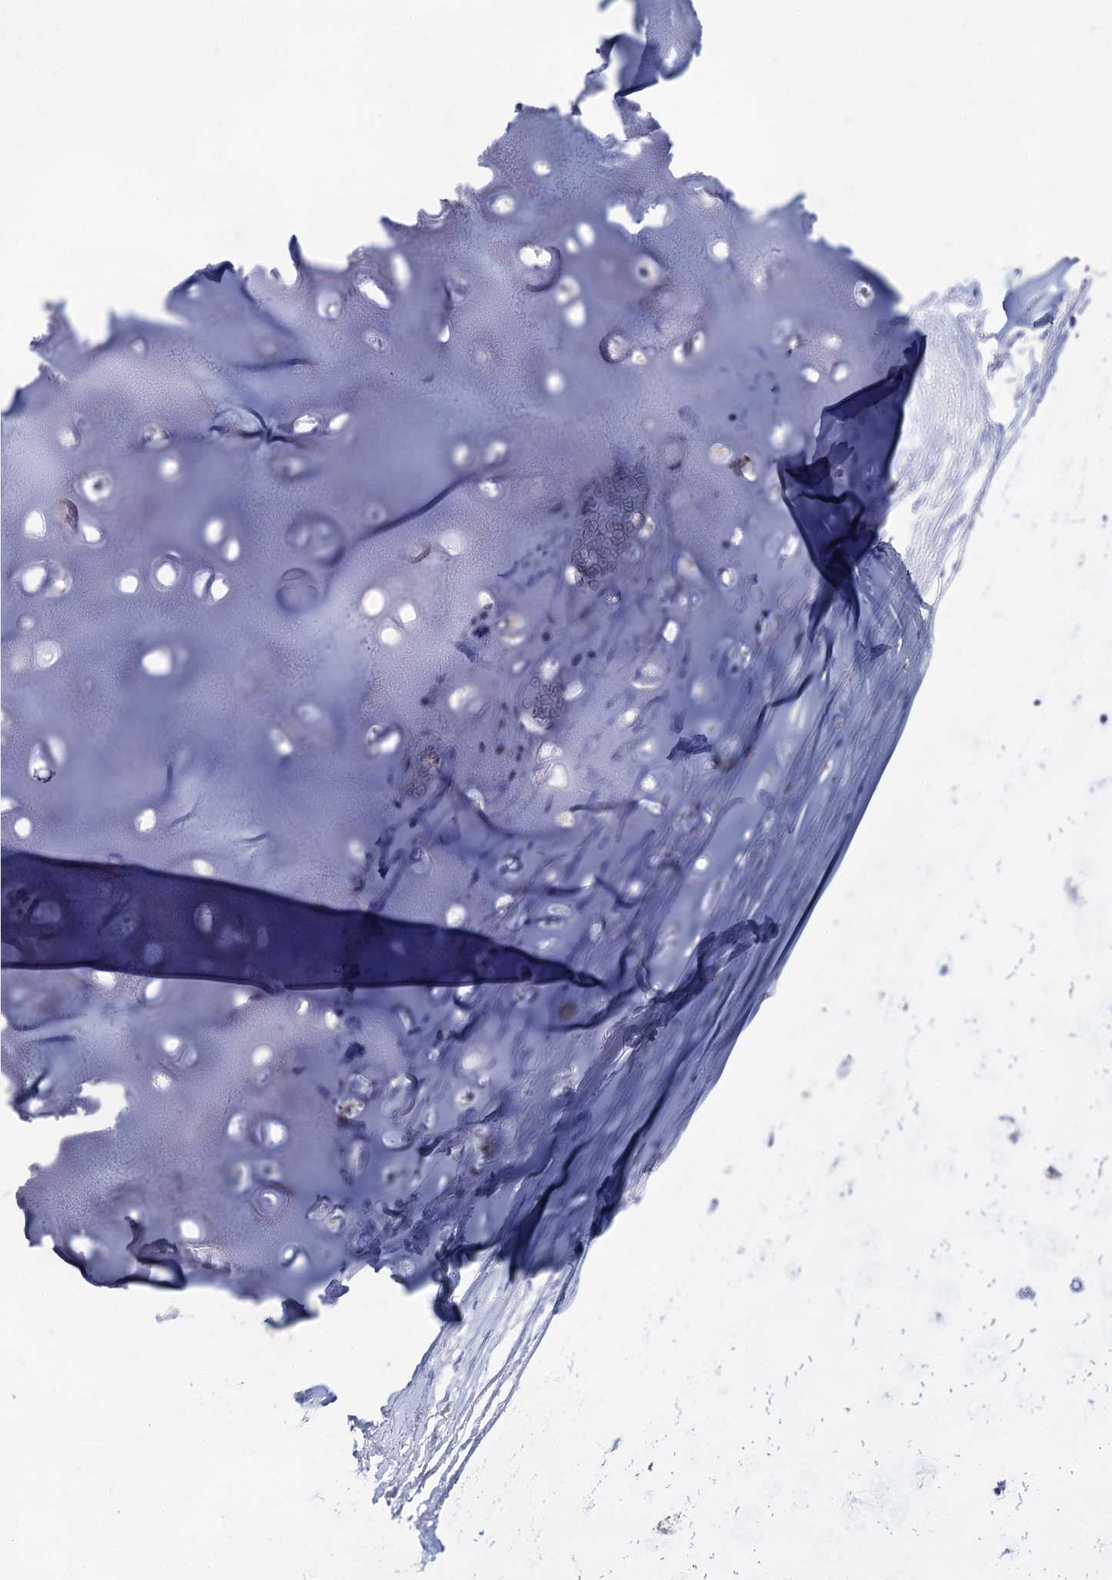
{"staining": {"intensity": "negative", "quantity": "none", "location": "none"}, "tissue": "adipose tissue", "cell_type": "Adipocytes", "image_type": "normal", "snomed": [{"axis": "morphology", "description": "Normal tissue, NOS"}, {"axis": "topography", "description": "Lymph node"}, {"axis": "topography", "description": "Bronchus"}], "caption": "This is an immunohistochemistry (IHC) photomicrograph of normal adipose tissue. There is no expression in adipocytes.", "gene": "SFN", "patient": {"sex": "male", "age": 63}}